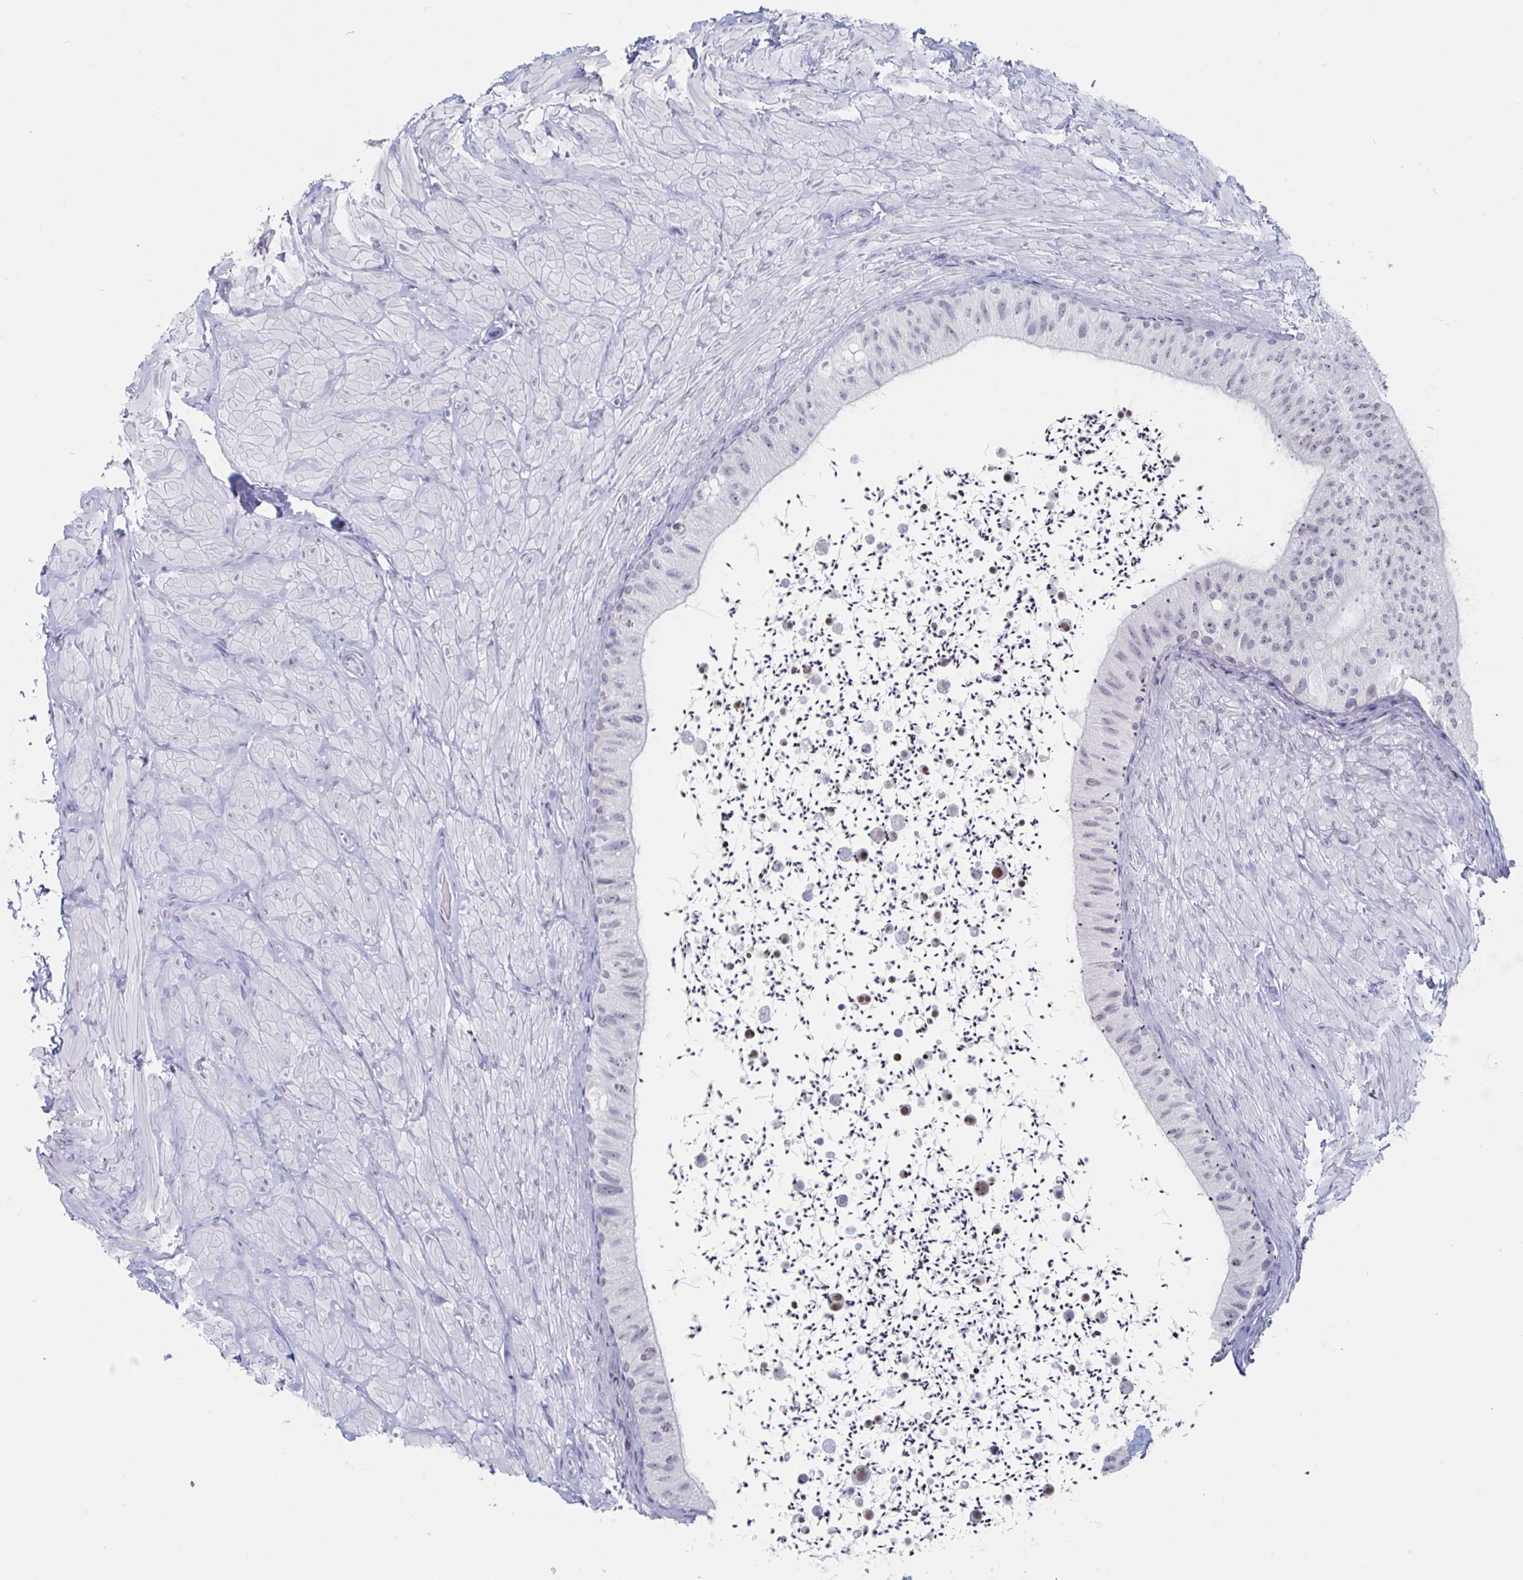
{"staining": {"intensity": "weak", "quantity": "25%-75%", "location": "nuclear"}, "tissue": "epididymis", "cell_type": "Glandular cells", "image_type": "normal", "snomed": [{"axis": "morphology", "description": "Normal tissue, NOS"}, {"axis": "topography", "description": "Epididymis"}, {"axis": "topography", "description": "Peripheral nerve tissue"}], "caption": "Immunohistochemical staining of normal human epididymis exhibits 25%-75% levels of weak nuclear protein expression in about 25%-75% of glandular cells. The staining was performed using DAB (3,3'-diaminobenzidine) to visualize the protein expression in brown, while the nuclei were stained in blue with hematoxylin (Magnification: 20x).", "gene": "NR1H2", "patient": {"sex": "male", "age": 32}}